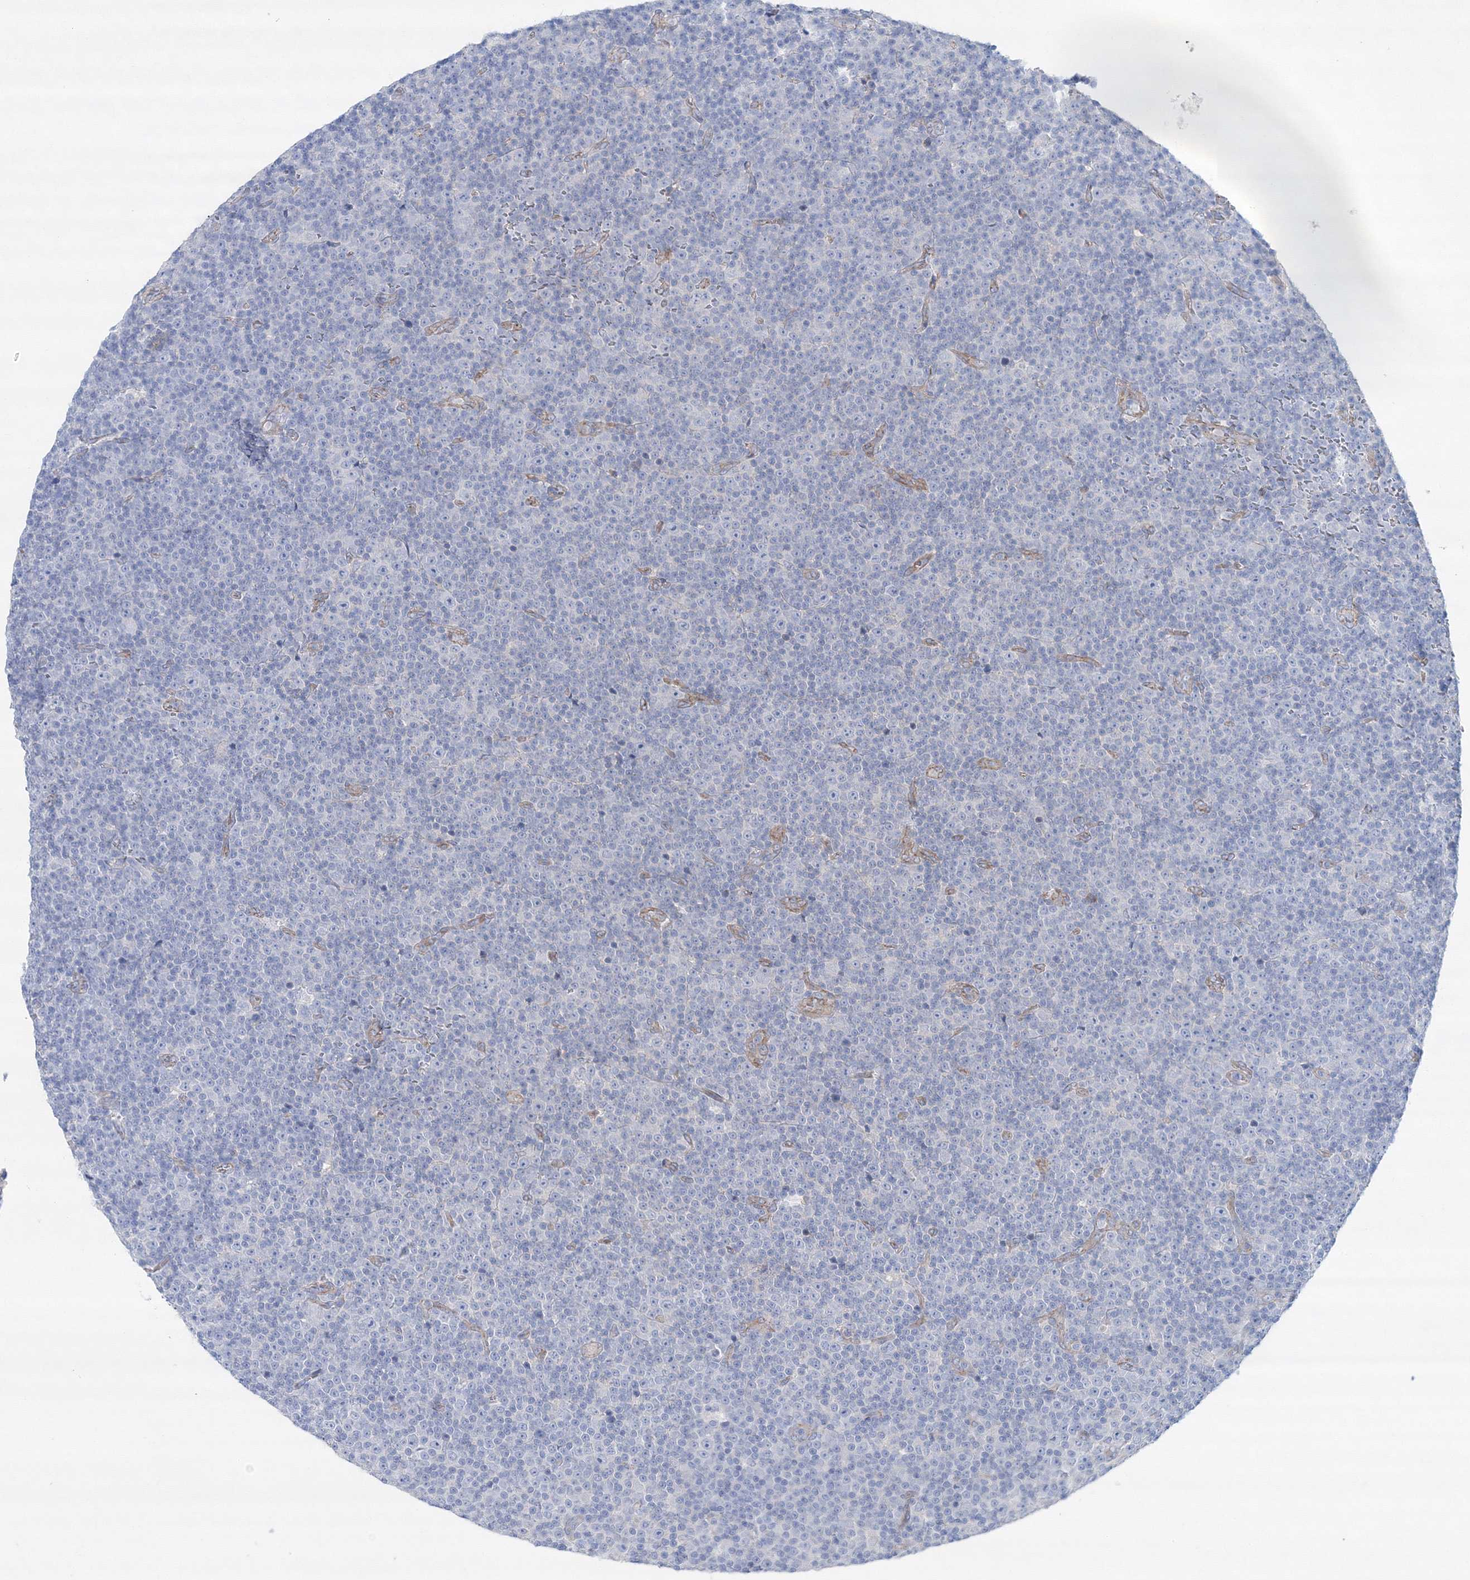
{"staining": {"intensity": "negative", "quantity": "none", "location": "none"}, "tissue": "lymphoma", "cell_type": "Tumor cells", "image_type": "cancer", "snomed": [{"axis": "morphology", "description": "Malignant lymphoma, non-Hodgkin's type, Low grade"}, {"axis": "topography", "description": "Lymph node"}], "caption": "High power microscopy histopathology image of an immunohistochemistry histopathology image of malignant lymphoma, non-Hodgkin's type (low-grade), revealing no significant staining in tumor cells.", "gene": "NAA40", "patient": {"sex": "female", "age": 67}}